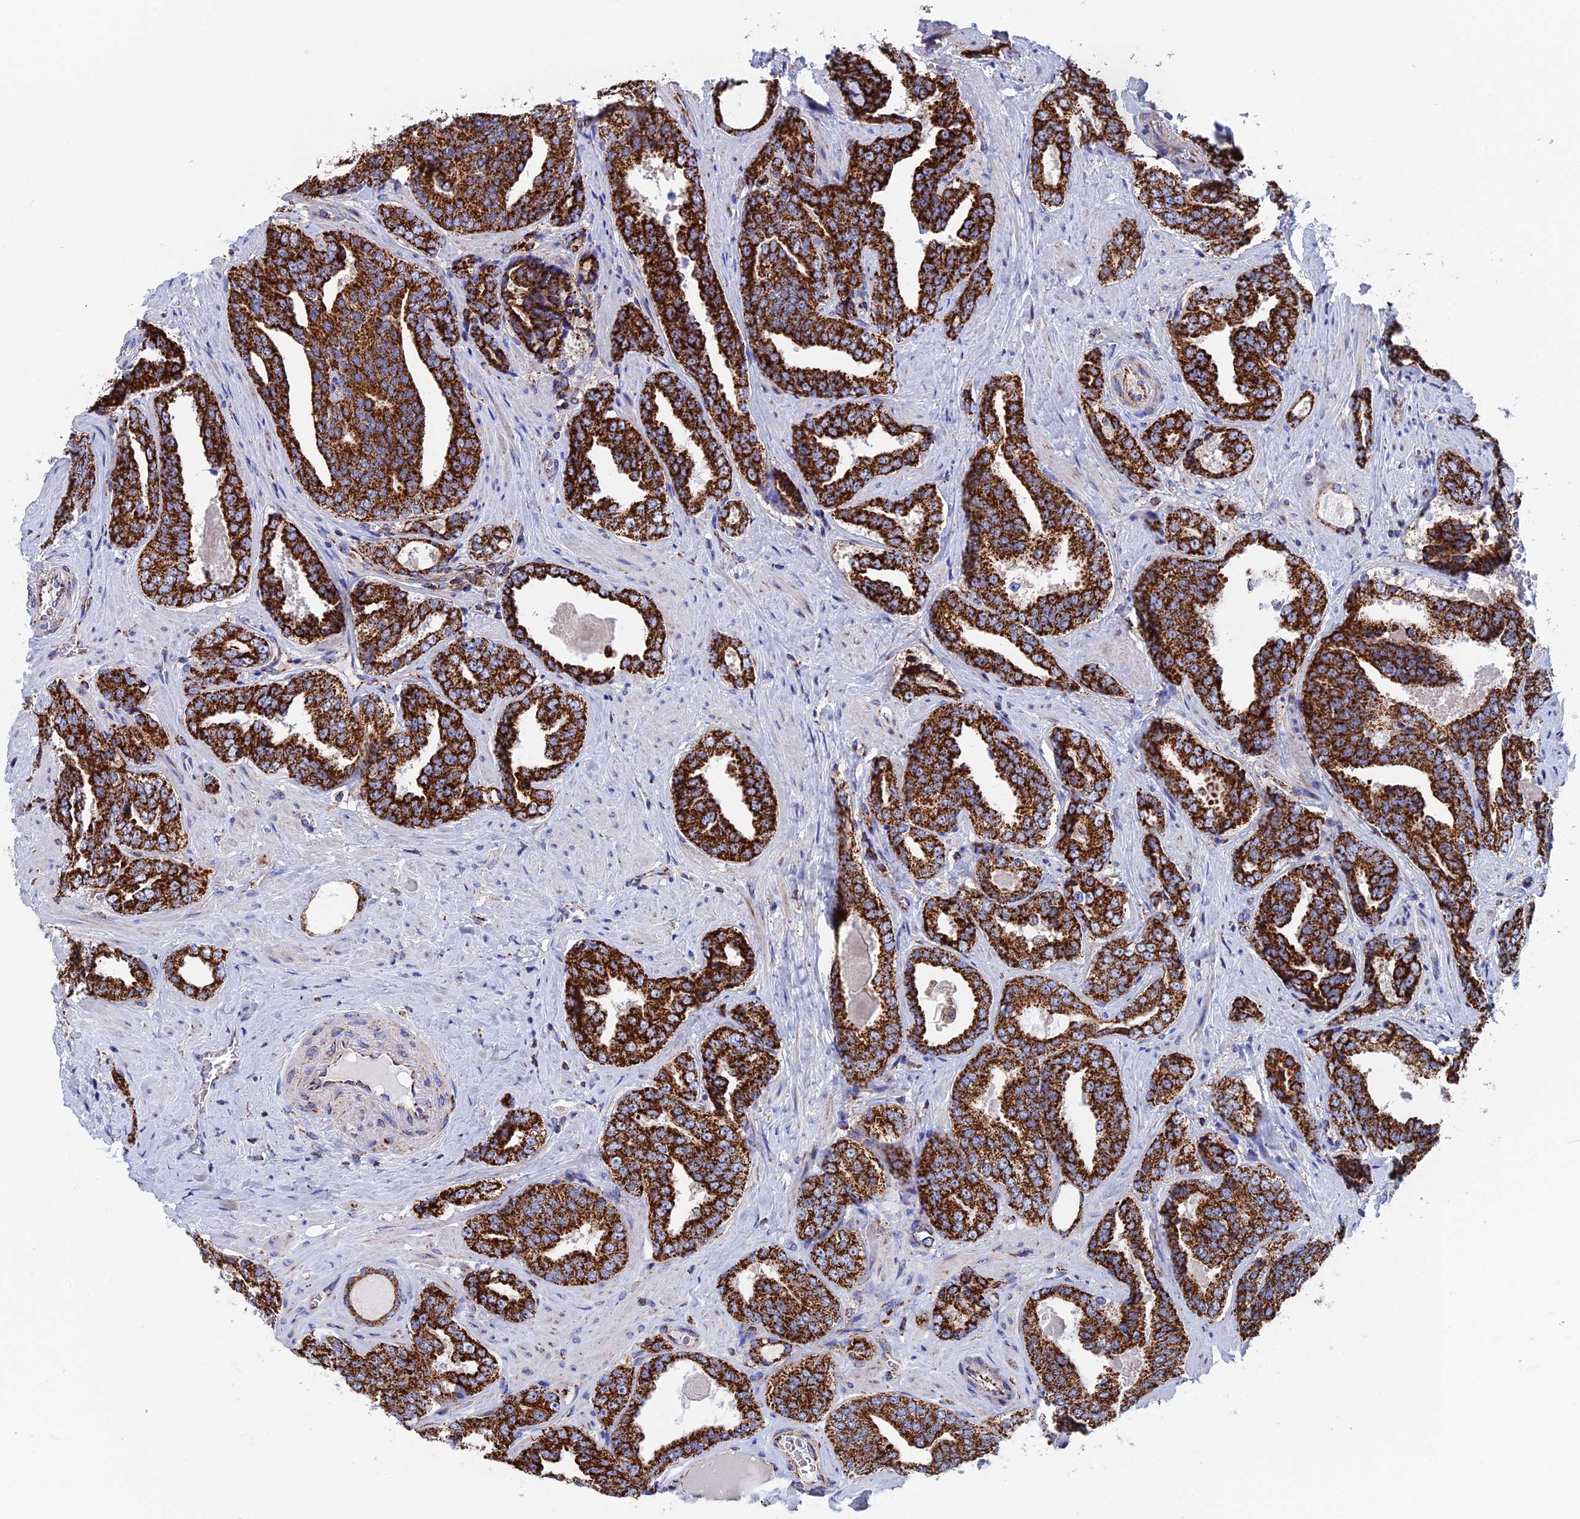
{"staining": {"intensity": "strong", "quantity": ">75%", "location": "cytoplasmic/membranous"}, "tissue": "prostate cancer", "cell_type": "Tumor cells", "image_type": "cancer", "snomed": [{"axis": "morphology", "description": "Adenocarcinoma, High grade"}, {"axis": "topography", "description": "Prostate"}], "caption": "There is high levels of strong cytoplasmic/membranous expression in tumor cells of prostate adenocarcinoma (high-grade), as demonstrated by immunohistochemical staining (brown color).", "gene": "WDR83", "patient": {"sex": "male", "age": 67}}